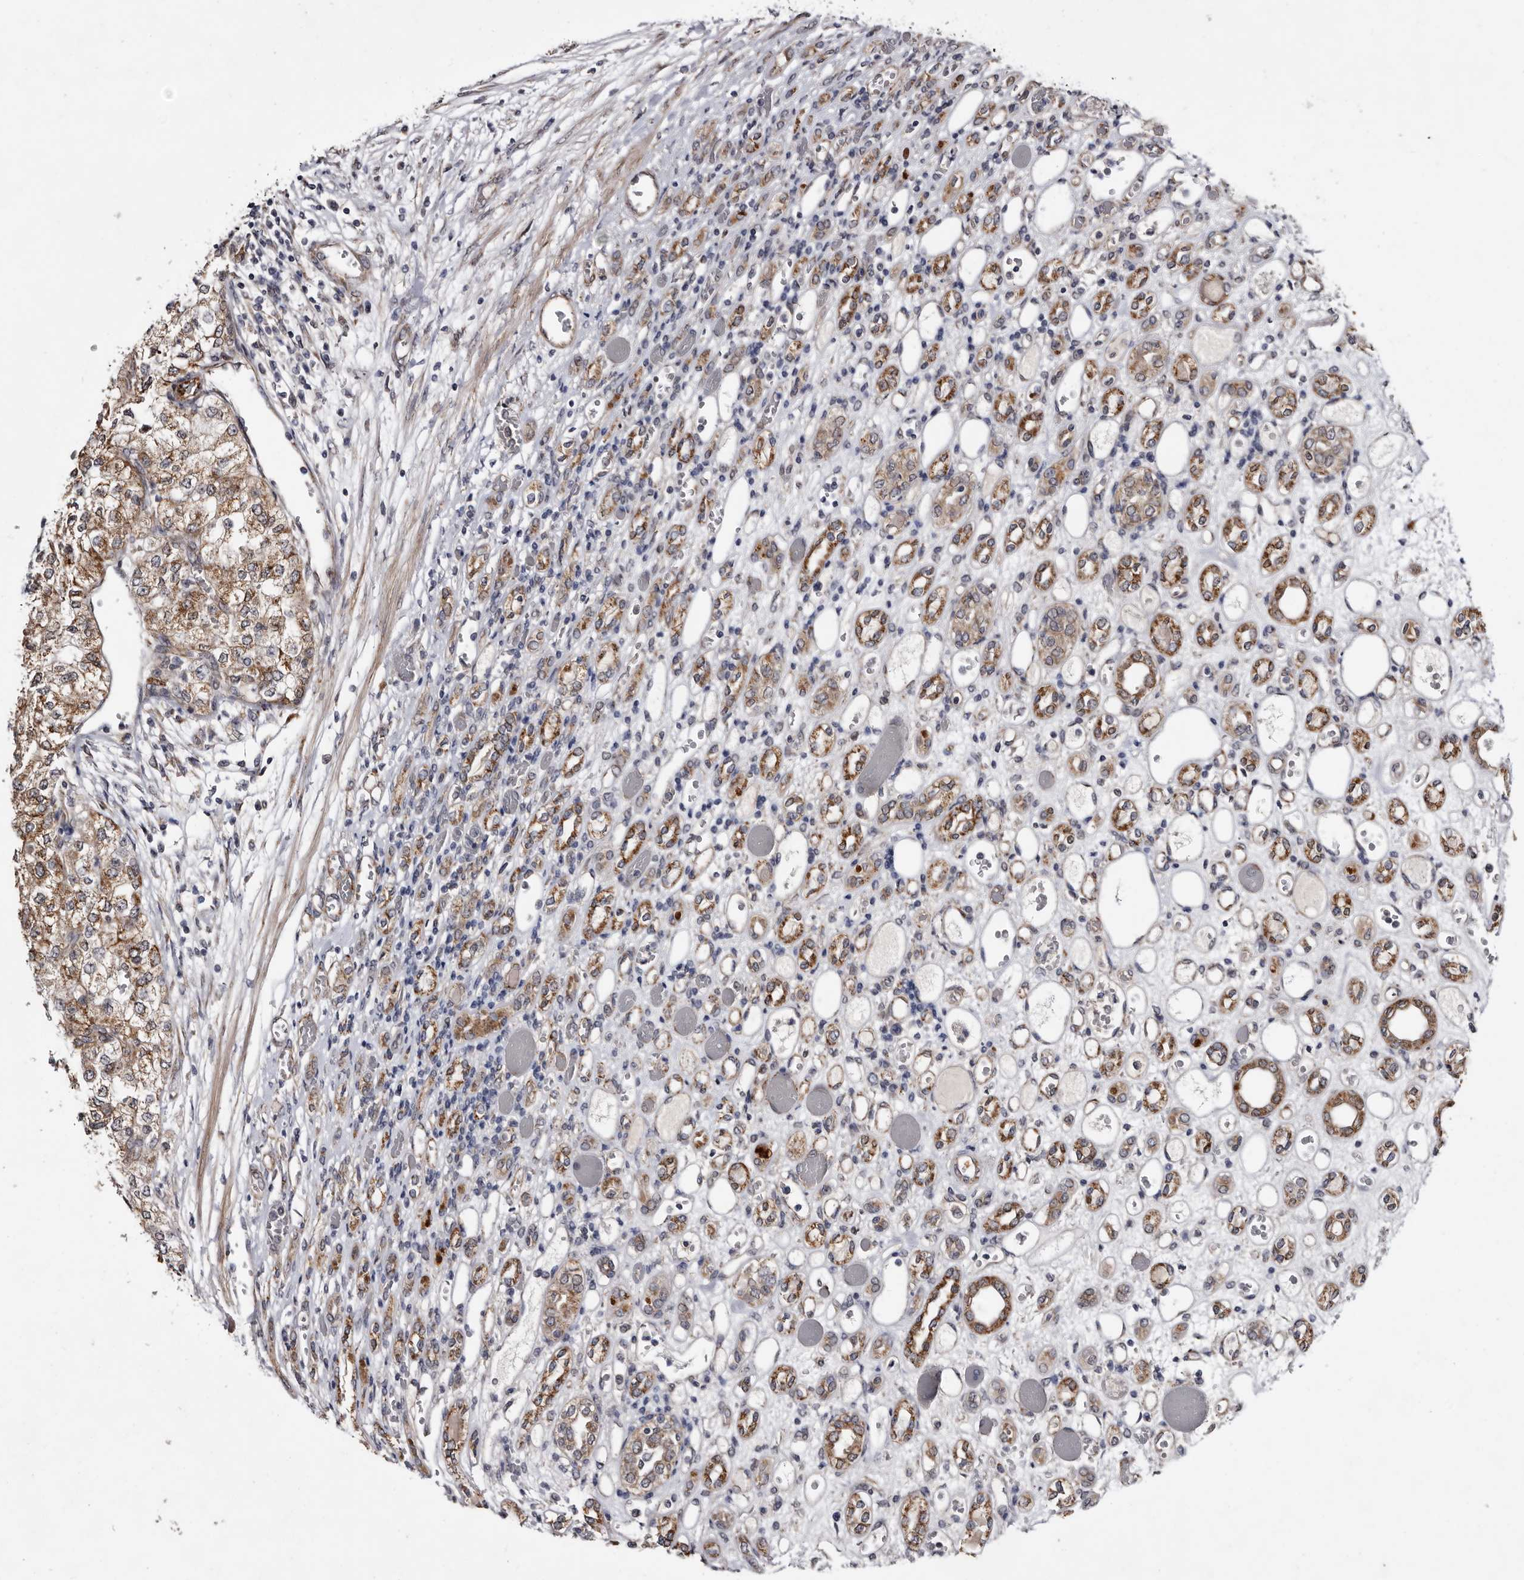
{"staining": {"intensity": "moderate", "quantity": ">75%", "location": "cytoplasmic/membranous"}, "tissue": "renal cancer", "cell_type": "Tumor cells", "image_type": "cancer", "snomed": [{"axis": "morphology", "description": "Adenocarcinoma, NOS"}, {"axis": "topography", "description": "Kidney"}], "caption": "This photomicrograph displays adenocarcinoma (renal) stained with IHC to label a protein in brown. The cytoplasmic/membranous of tumor cells show moderate positivity for the protein. Nuclei are counter-stained blue.", "gene": "ARMCX2", "patient": {"sex": "female", "age": 54}}